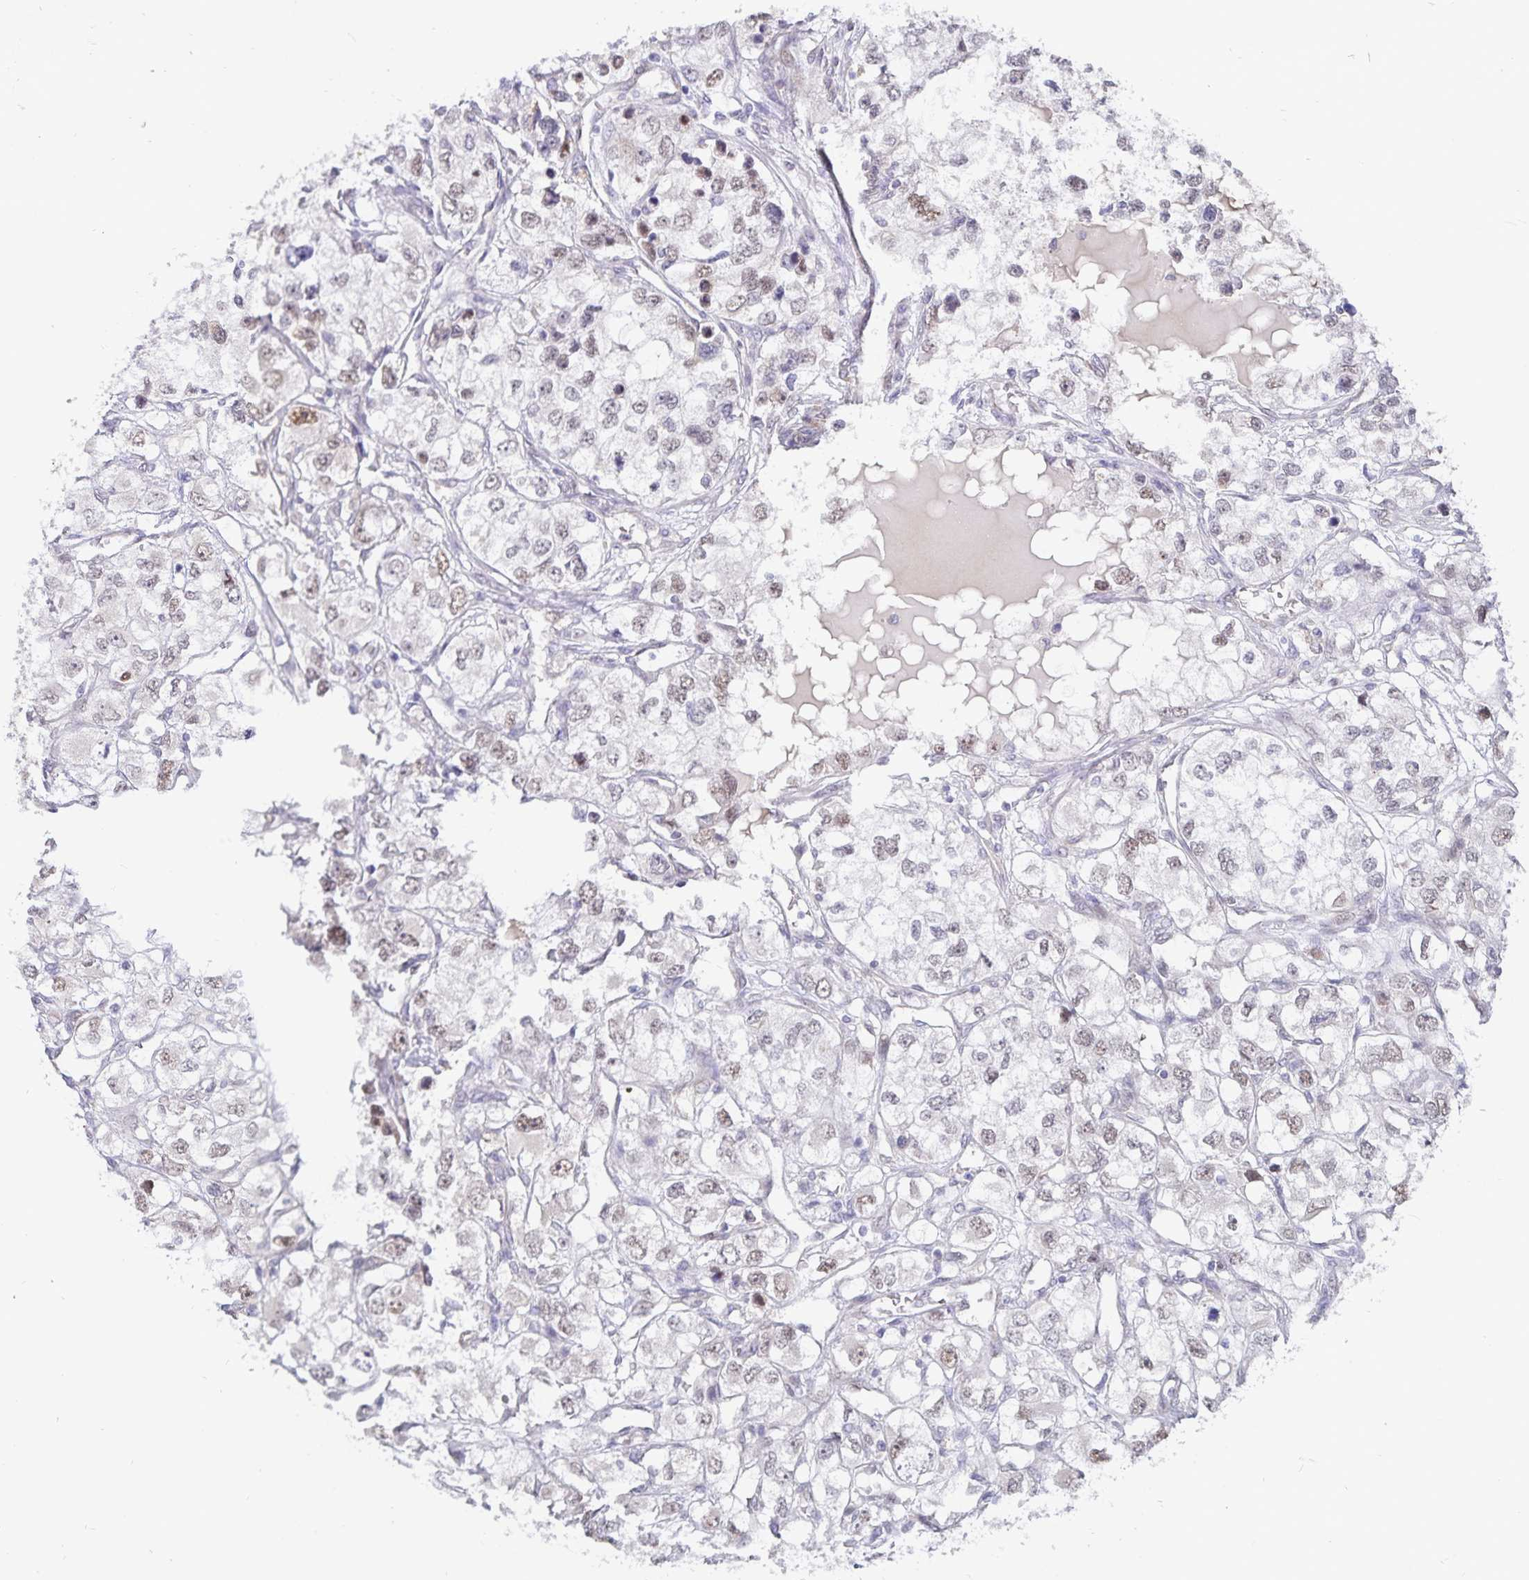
{"staining": {"intensity": "weak", "quantity": "<25%", "location": "nuclear"}, "tissue": "renal cancer", "cell_type": "Tumor cells", "image_type": "cancer", "snomed": [{"axis": "morphology", "description": "Adenocarcinoma, NOS"}, {"axis": "topography", "description": "Kidney"}], "caption": "Immunohistochemistry (IHC) photomicrograph of renal cancer stained for a protein (brown), which reveals no expression in tumor cells.", "gene": "ATP2A2", "patient": {"sex": "female", "age": 59}}